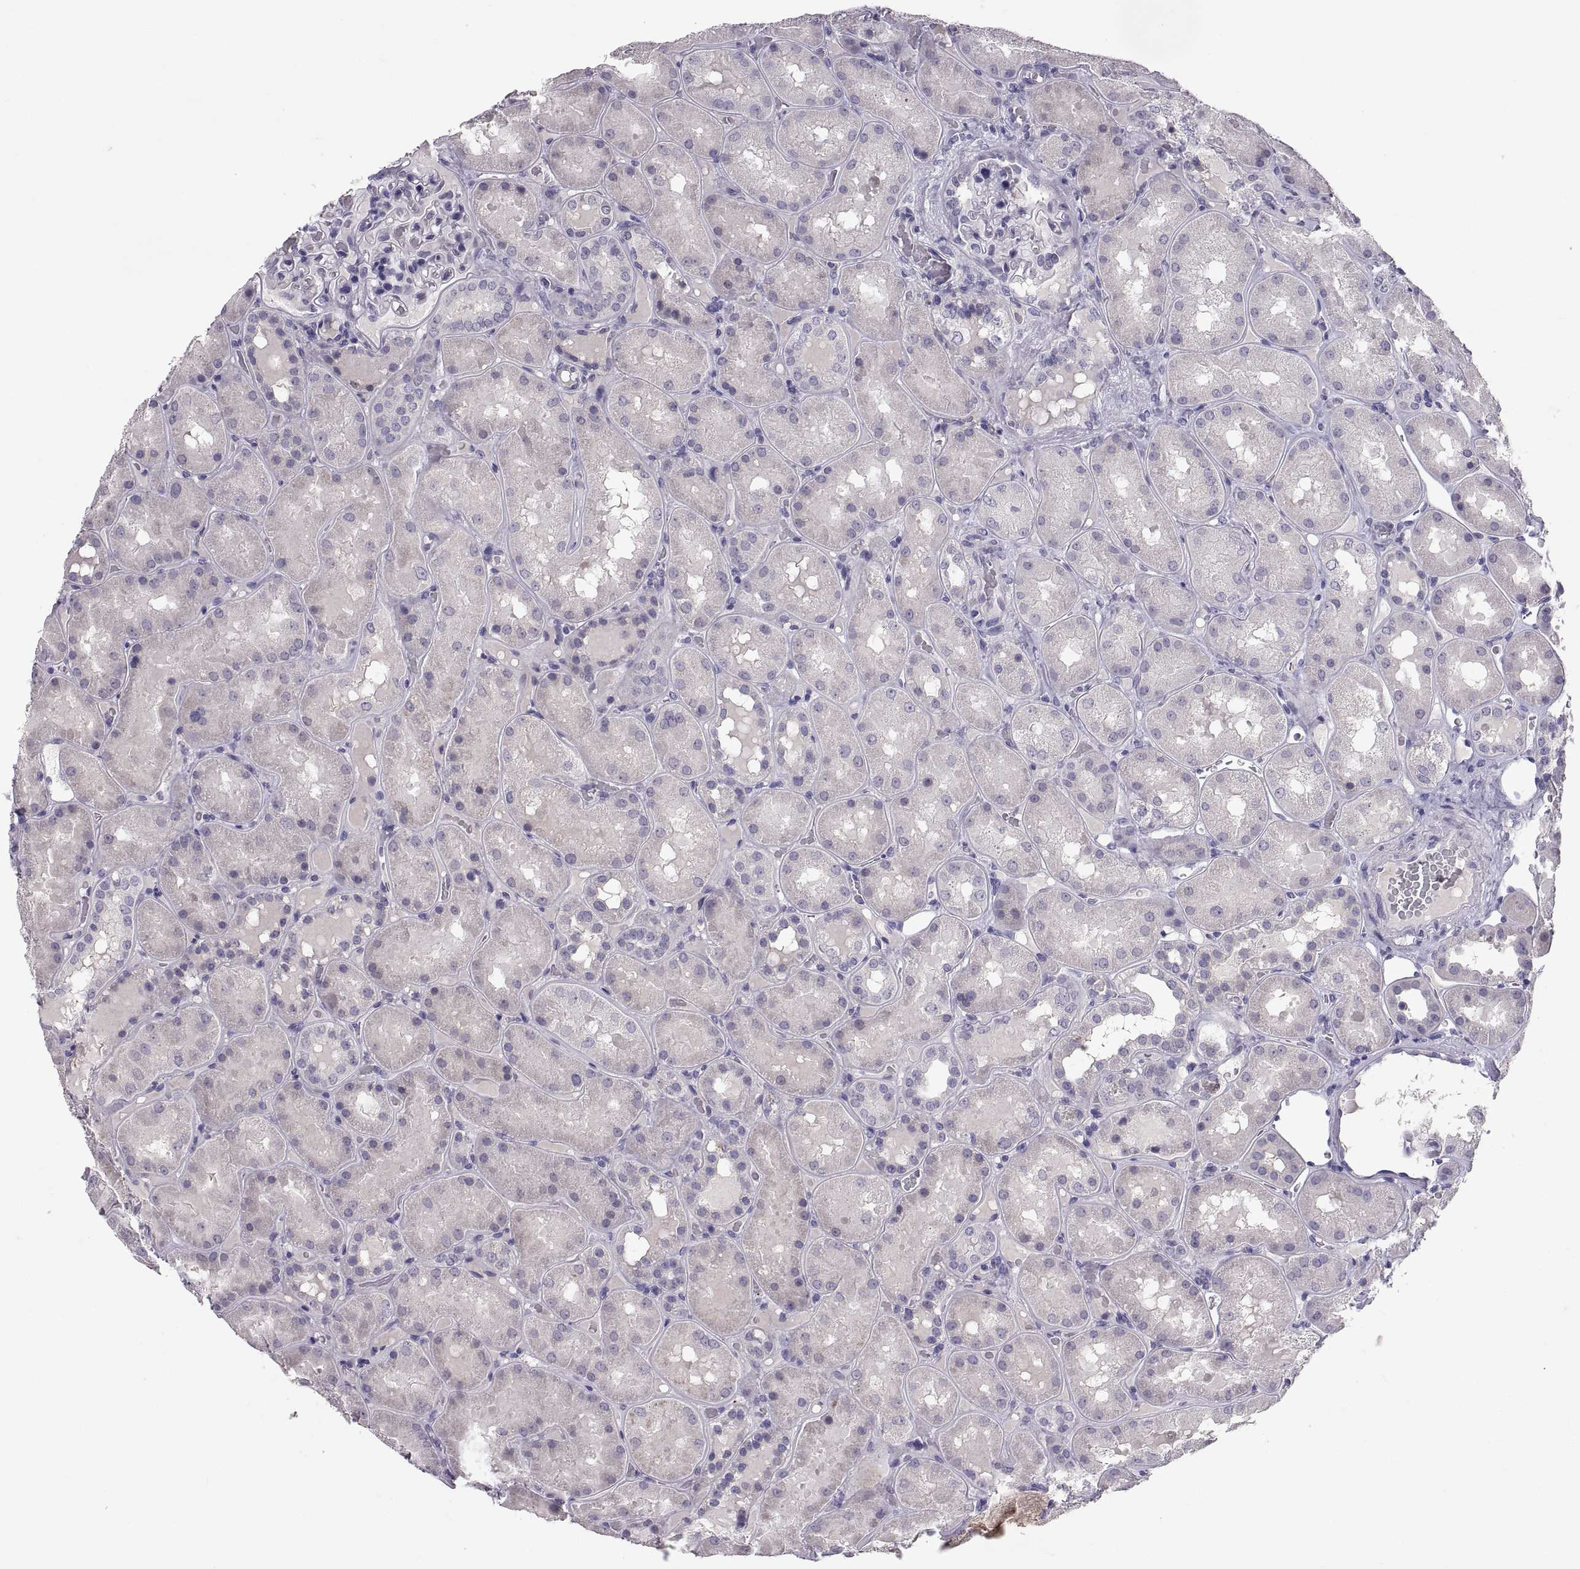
{"staining": {"intensity": "negative", "quantity": "none", "location": "none"}, "tissue": "kidney", "cell_type": "Cells in glomeruli", "image_type": "normal", "snomed": [{"axis": "morphology", "description": "Normal tissue, NOS"}, {"axis": "topography", "description": "Kidney"}], "caption": "High power microscopy photomicrograph of an immunohistochemistry (IHC) micrograph of unremarkable kidney, revealing no significant positivity in cells in glomeruli. (Immunohistochemistry (ihc), brightfield microscopy, high magnification).", "gene": "PTN", "patient": {"sex": "male", "age": 73}}